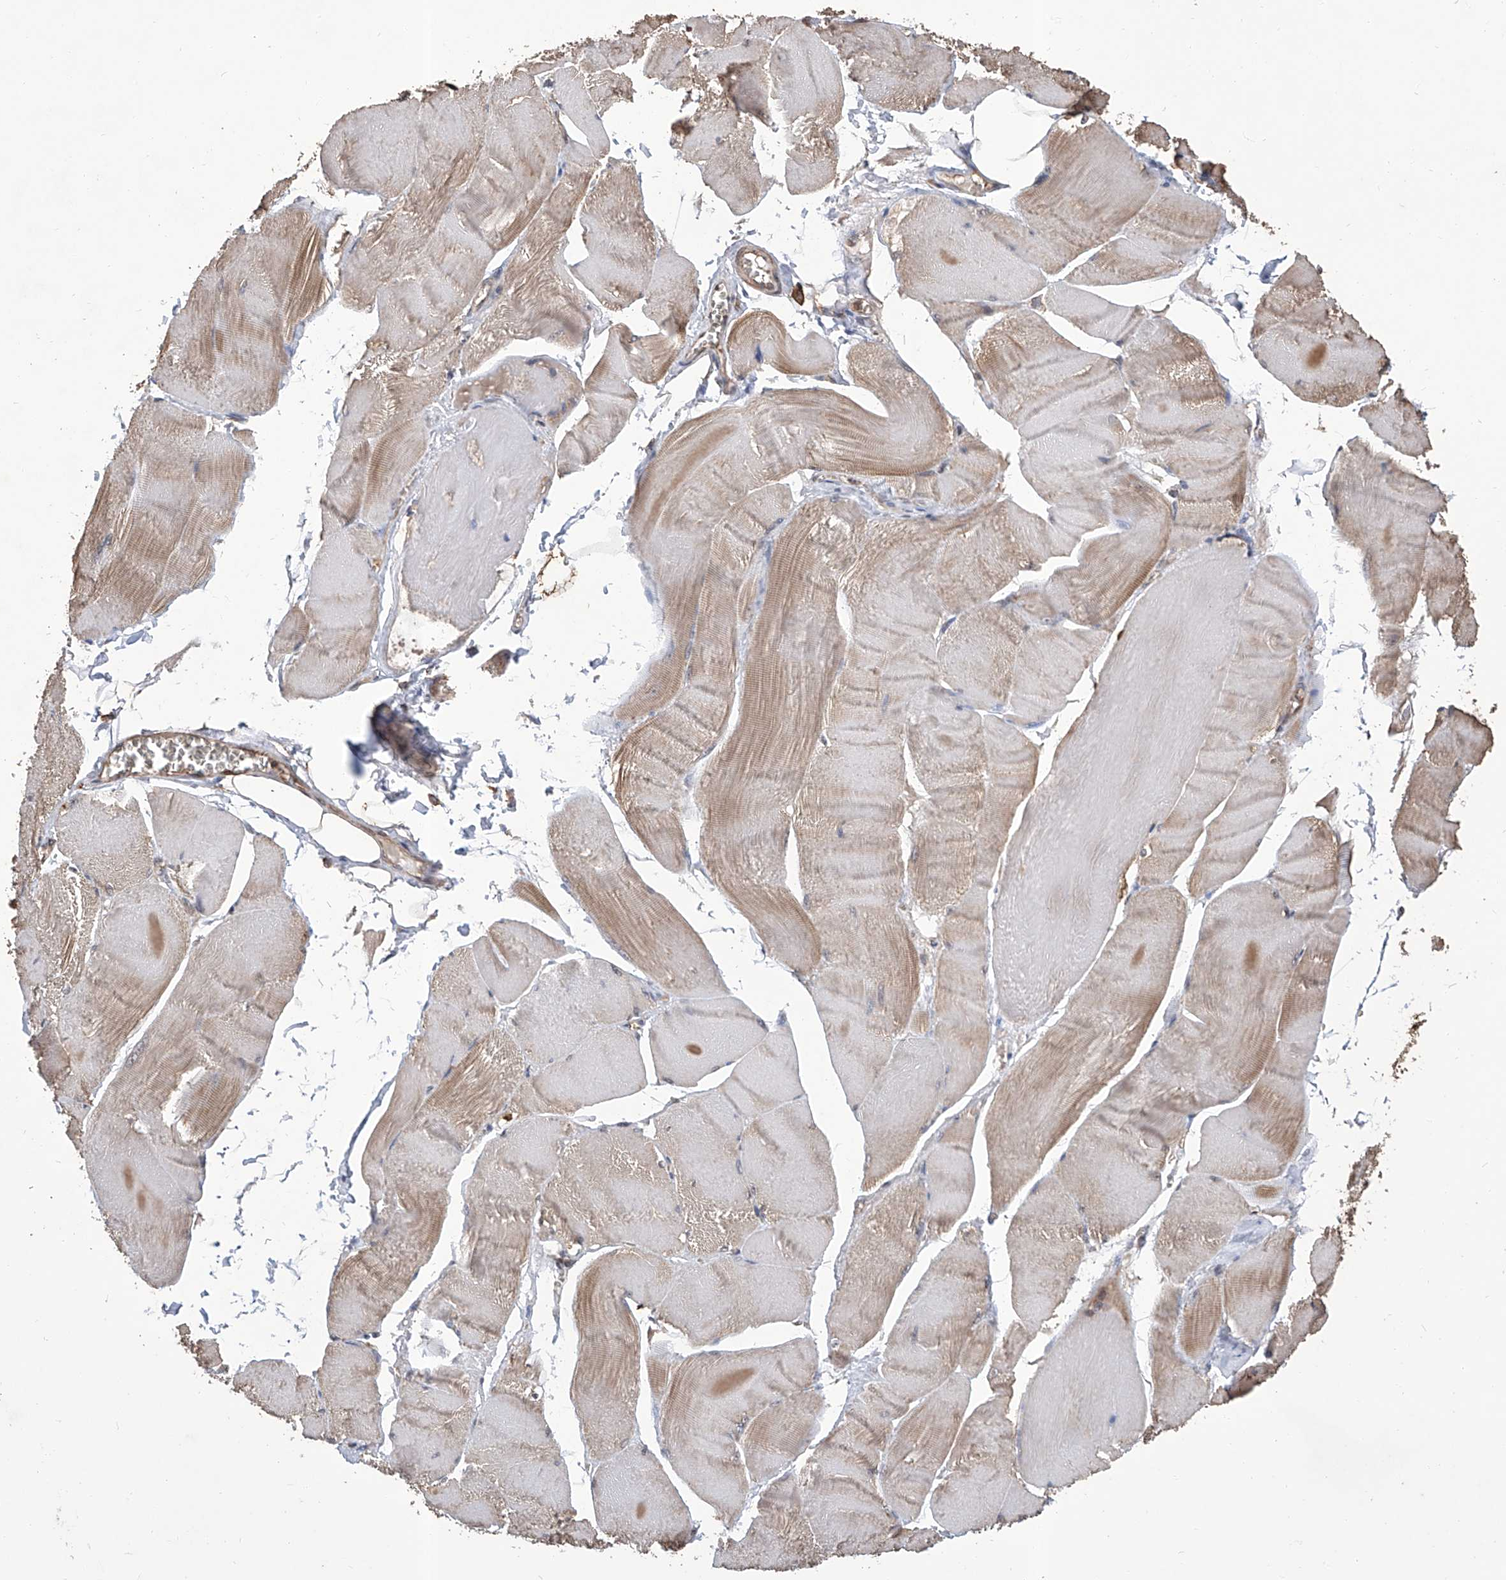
{"staining": {"intensity": "weak", "quantity": "25%-75%", "location": "cytoplasmic/membranous"}, "tissue": "skeletal muscle", "cell_type": "Myocytes", "image_type": "normal", "snomed": [{"axis": "morphology", "description": "Normal tissue, NOS"}, {"axis": "morphology", "description": "Basal cell carcinoma"}, {"axis": "topography", "description": "Skeletal muscle"}], "caption": "Immunohistochemistry (IHC) histopathology image of unremarkable skeletal muscle: human skeletal muscle stained using immunohistochemistry (IHC) reveals low levels of weak protein expression localized specifically in the cytoplasmic/membranous of myocytes, appearing as a cytoplasmic/membranous brown color.", "gene": "GPT", "patient": {"sex": "female", "age": 64}}